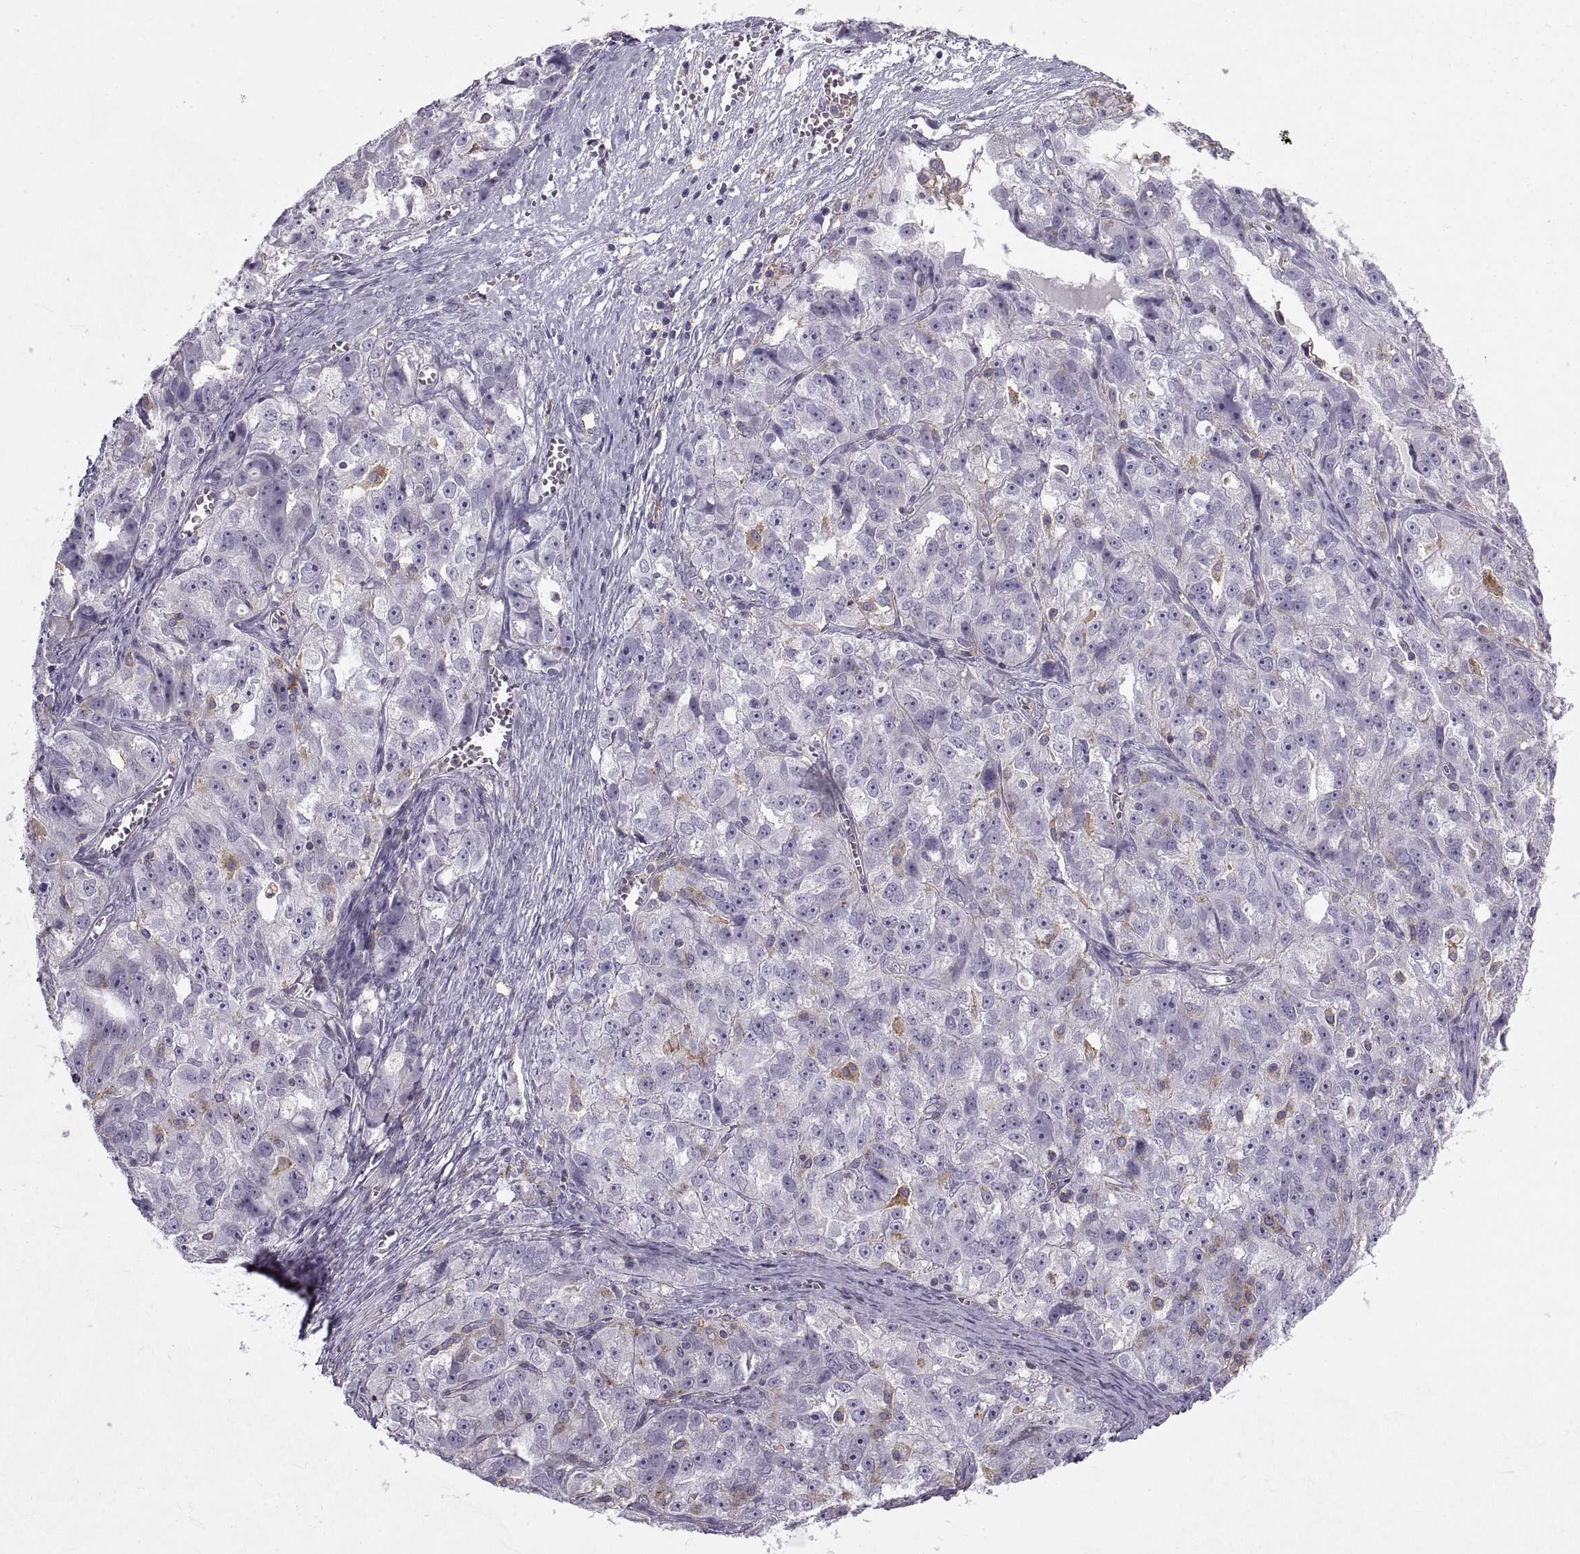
{"staining": {"intensity": "negative", "quantity": "none", "location": "none"}, "tissue": "ovarian cancer", "cell_type": "Tumor cells", "image_type": "cancer", "snomed": [{"axis": "morphology", "description": "Cystadenocarcinoma, serous, NOS"}, {"axis": "topography", "description": "Ovary"}], "caption": "This is a micrograph of immunohistochemistry (IHC) staining of ovarian cancer (serous cystadenocarcinoma), which shows no staining in tumor cells.", "gene": "RALB", "patient": {"sex": "female", "age": 51}}